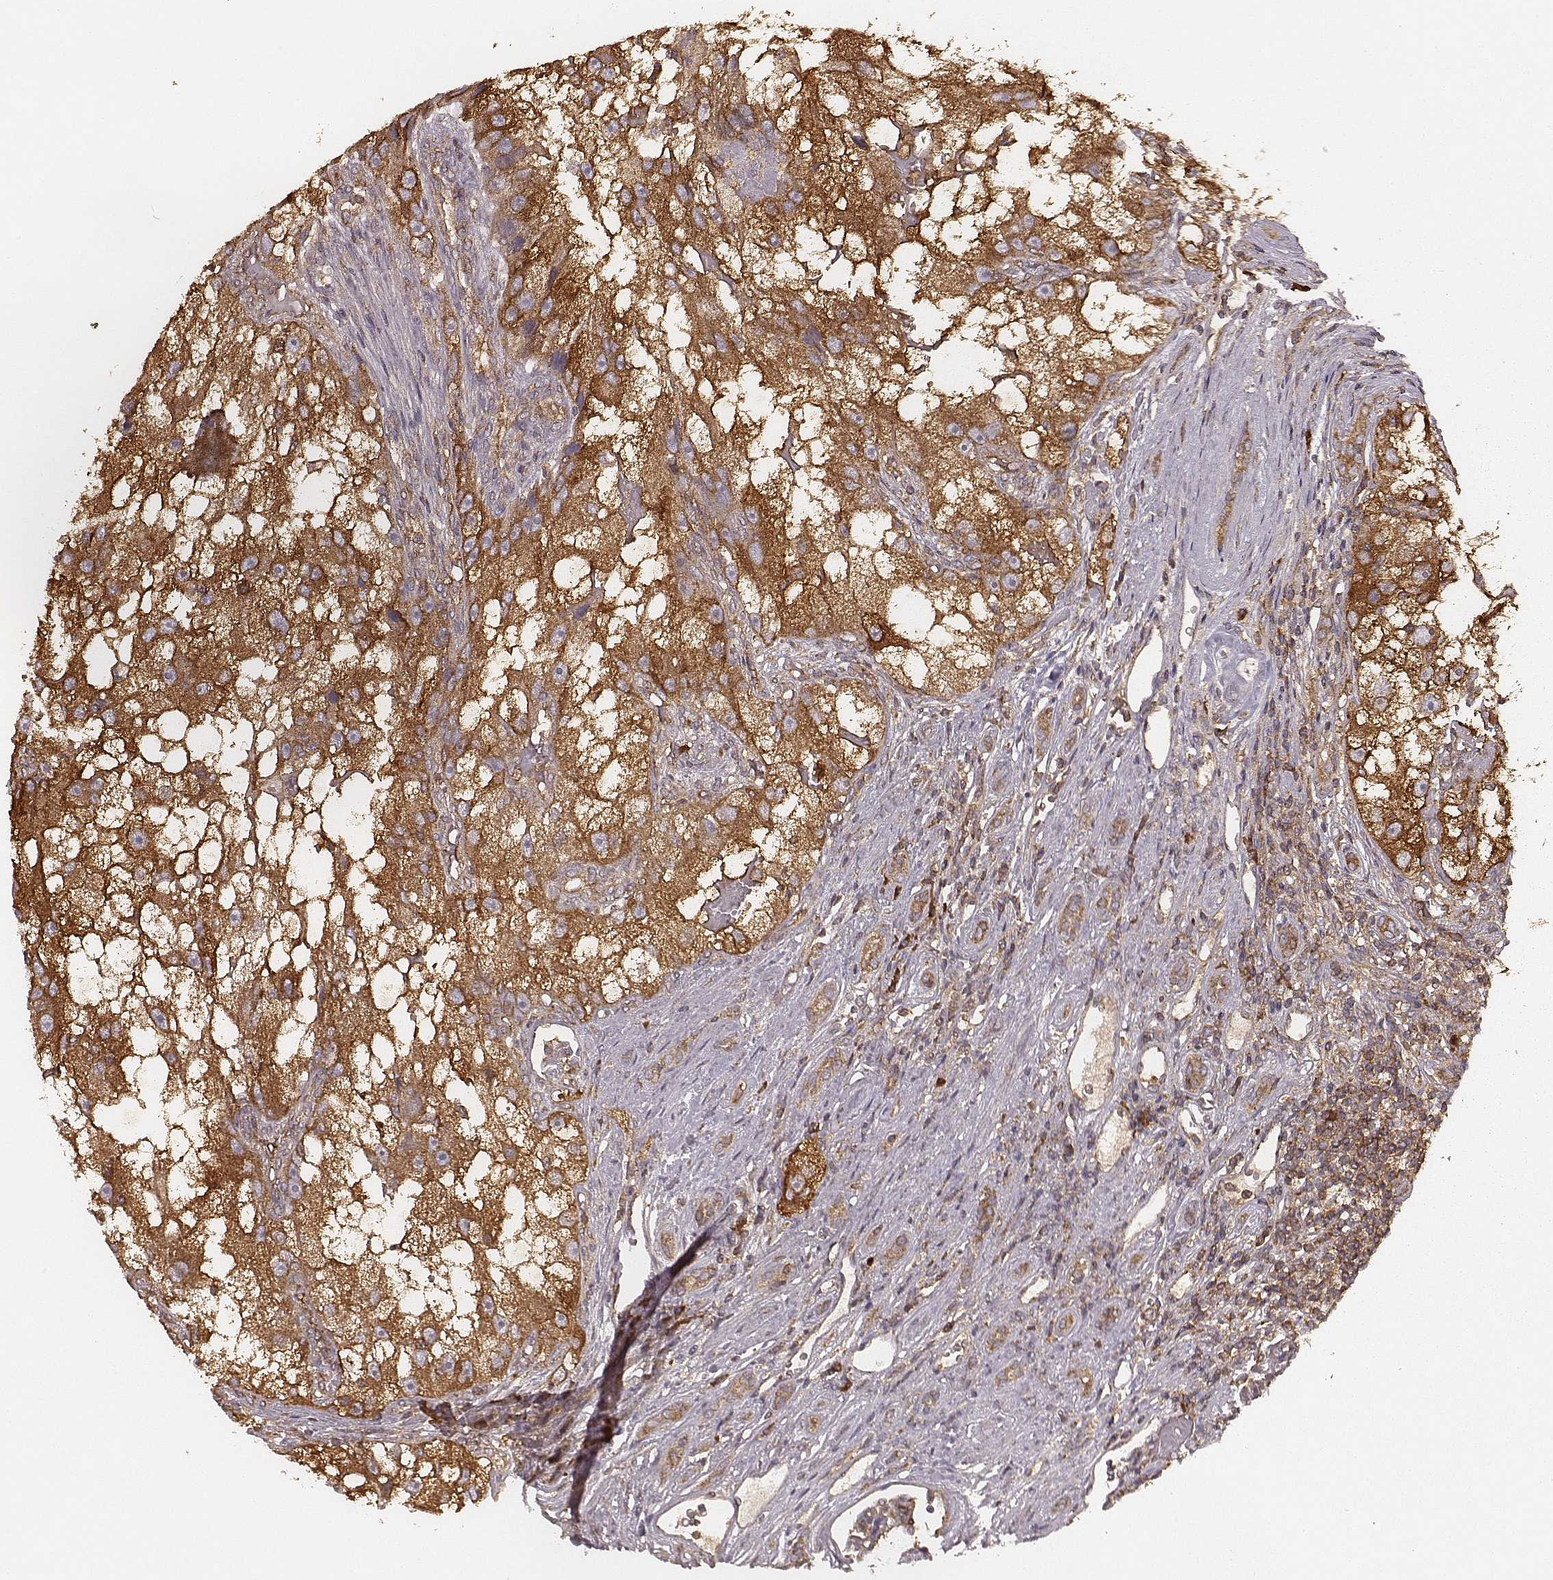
{"staining": {"intensity": "strong", "quantity": ">75%", "location": "cytoplasmic/membranous"}, "tissue": "renal cancer", "cell_type": "Tumor cells", "image_type": "cancer", "snomed": [{"axis": "morphology", "description": "Adenocarcinoma, NOS"}, {"axis": "topography", "description": "Kidney"}], "caption": "Tumor cells show high levels of strong cytoplasmic/membranous expression in about >75% of cells in human renal adenocarcinoma.", "gene": "CARS1", "patient": {"sex": "male", "age": 63}}